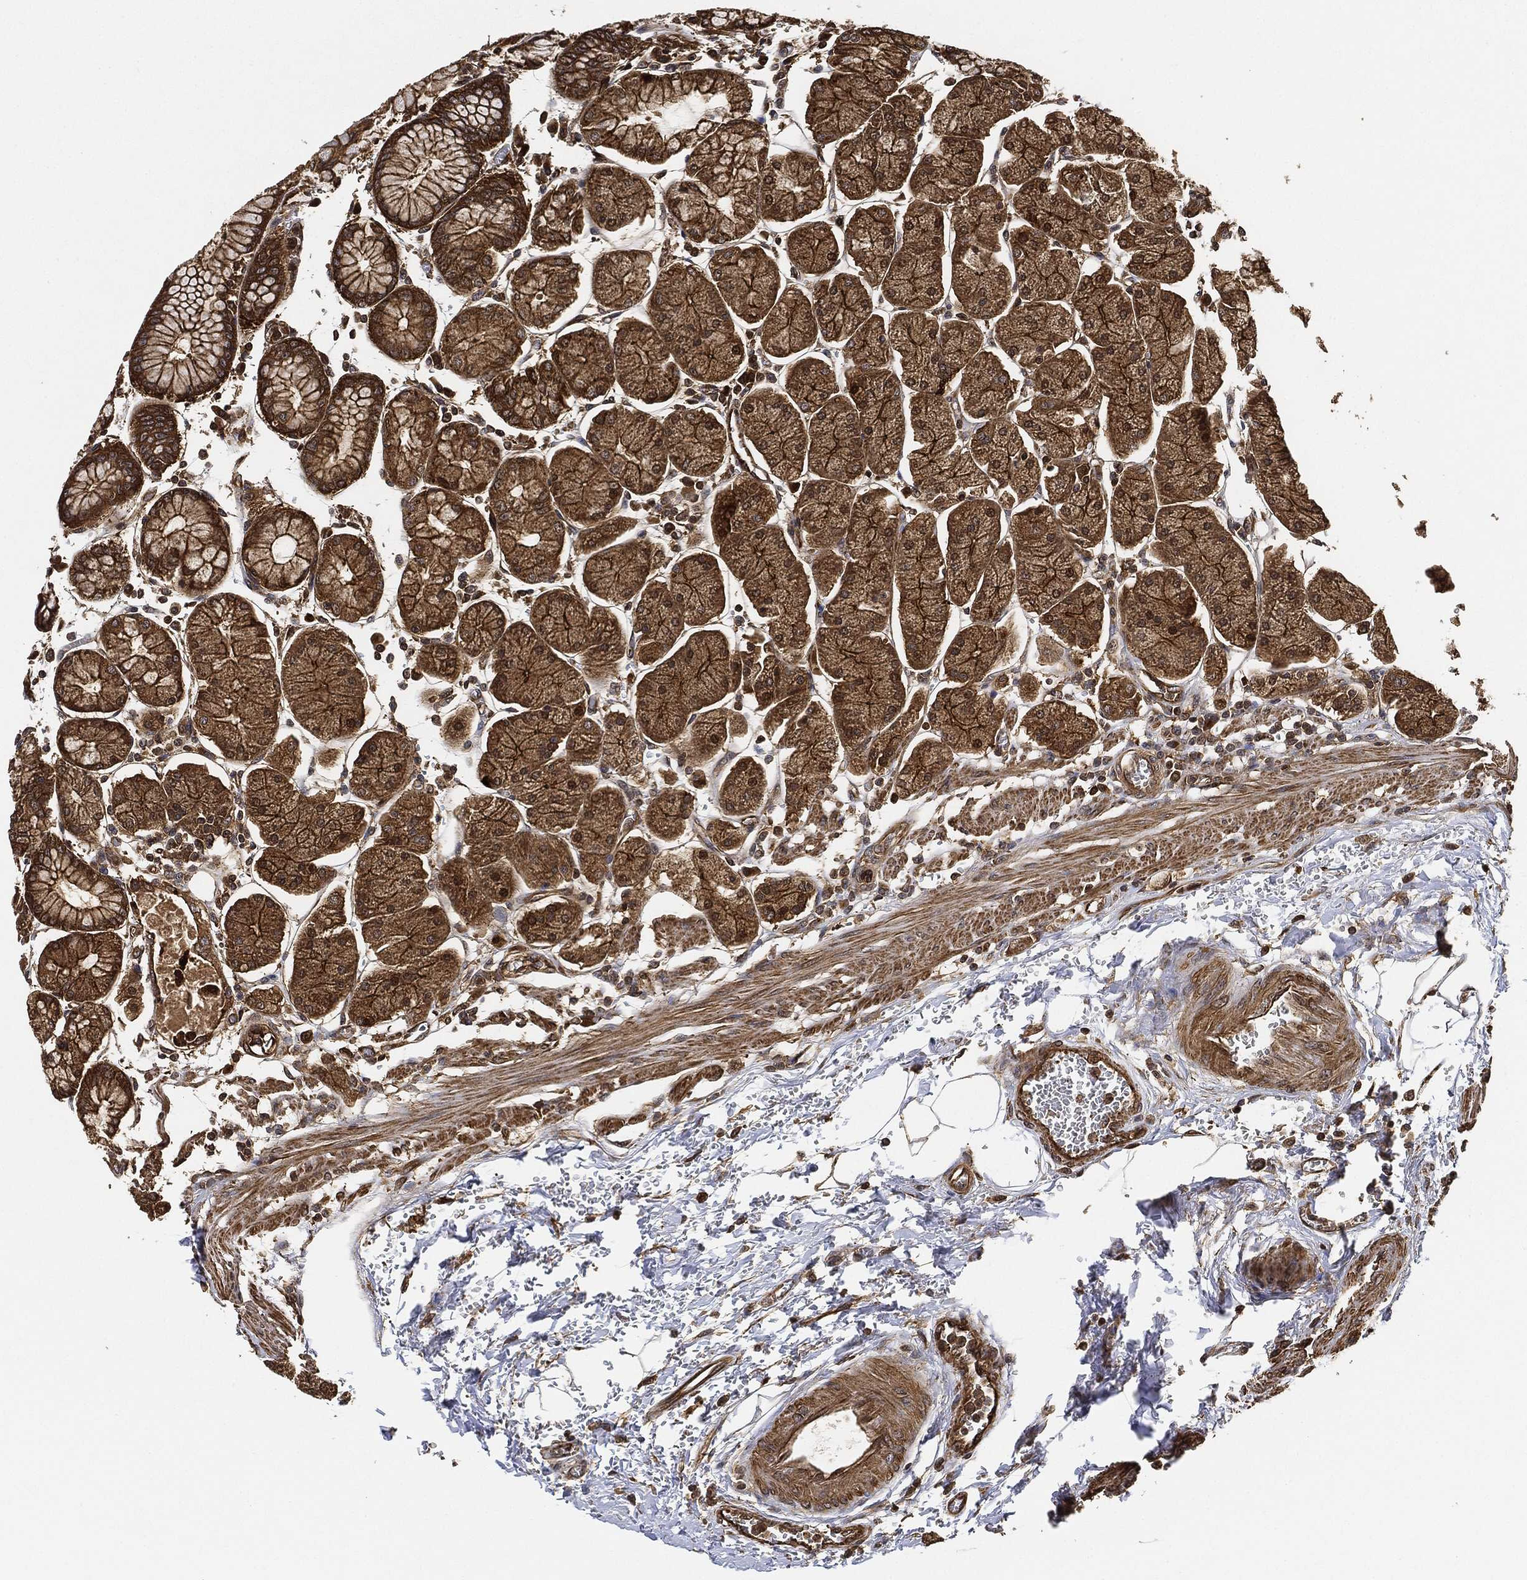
{"staining": {"intensity": "strong", "quantity": ">75%", "location": "cytoplasmic/membranous"}, "tissue": "stomach", "cell_type": "Glandular cells", "image_type": "normal", "snomed": [{"axis": "morphology", "description": "Normal tissue, NOS"}, {"axis": "morphology", "description": "Adenocarcinoma, NOS"}, {"axis": "topography", "description": "Stomach, upper"}, {"axis": "topography", "description": "Stomach"}], "caption": "IHC image of benign stomach stained for a protein (brown), which demonstrates high levels of strong cytoplasmic/membranous staining in approximately >75% of glandular cells.", "gene": "CEP290", "patient": {"sex": "male", "age": 76}}